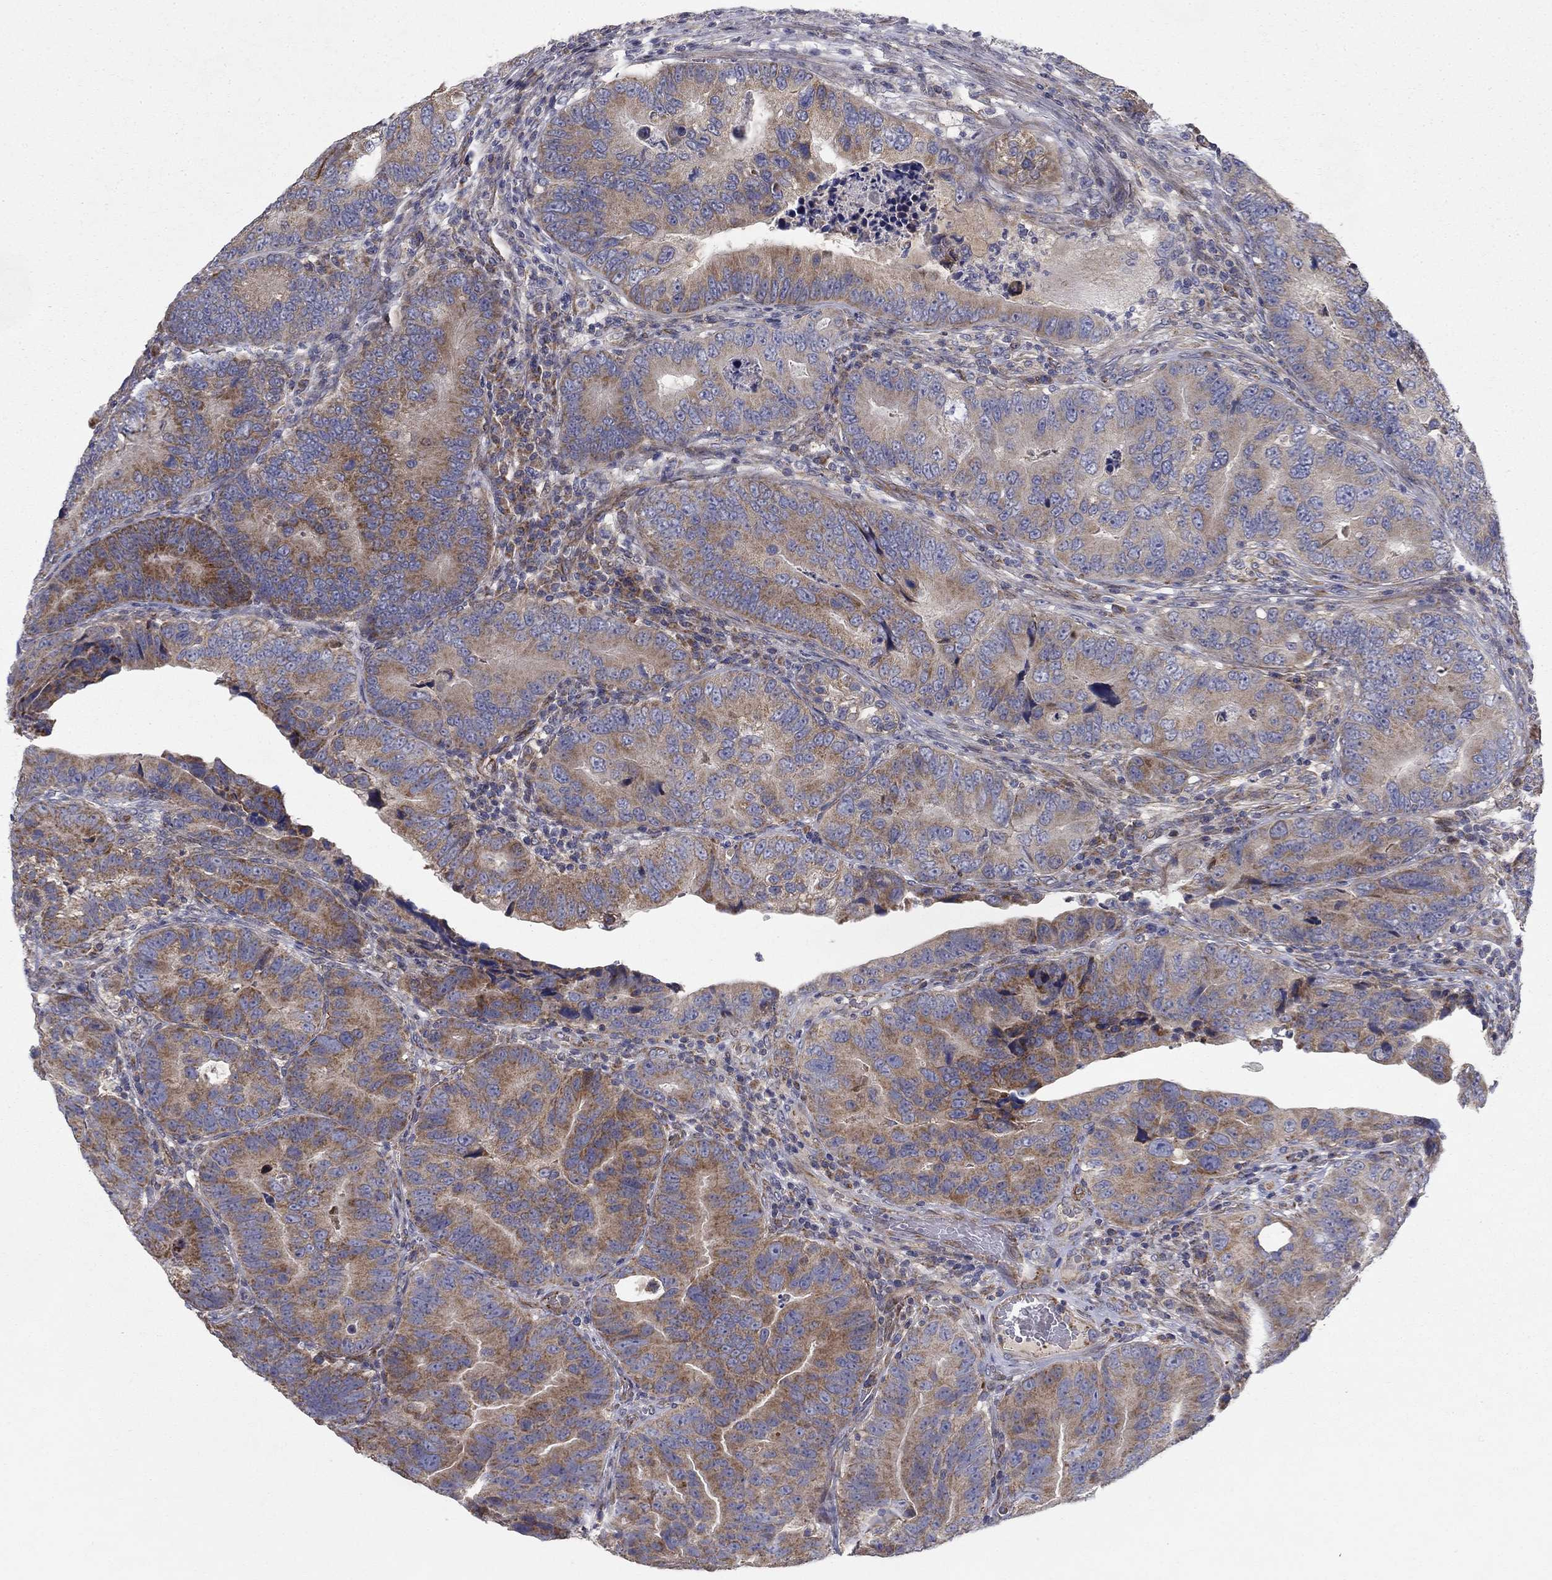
{"staining": {"intensity": "moderate", "quantity": "25%-75%", "location": "cytoplasmic/membranous"}, "tissue": "colorectal cancer", "cell_type": "Tumor cells", "image_type": "cancer", "snomed": [{"axis": "morphology", "description": "Adenocarcinoma, NOS"}, {"axis": "topography", "description": "Colon"}], "caption": "A brown stain shows moderate cytoplasmic/membranous expression of a protein in human colorectal cancer (adenocarcinoma) tumor cells.", "gene": "MMAA", "patient": {"sex": "female", "age": 72}}